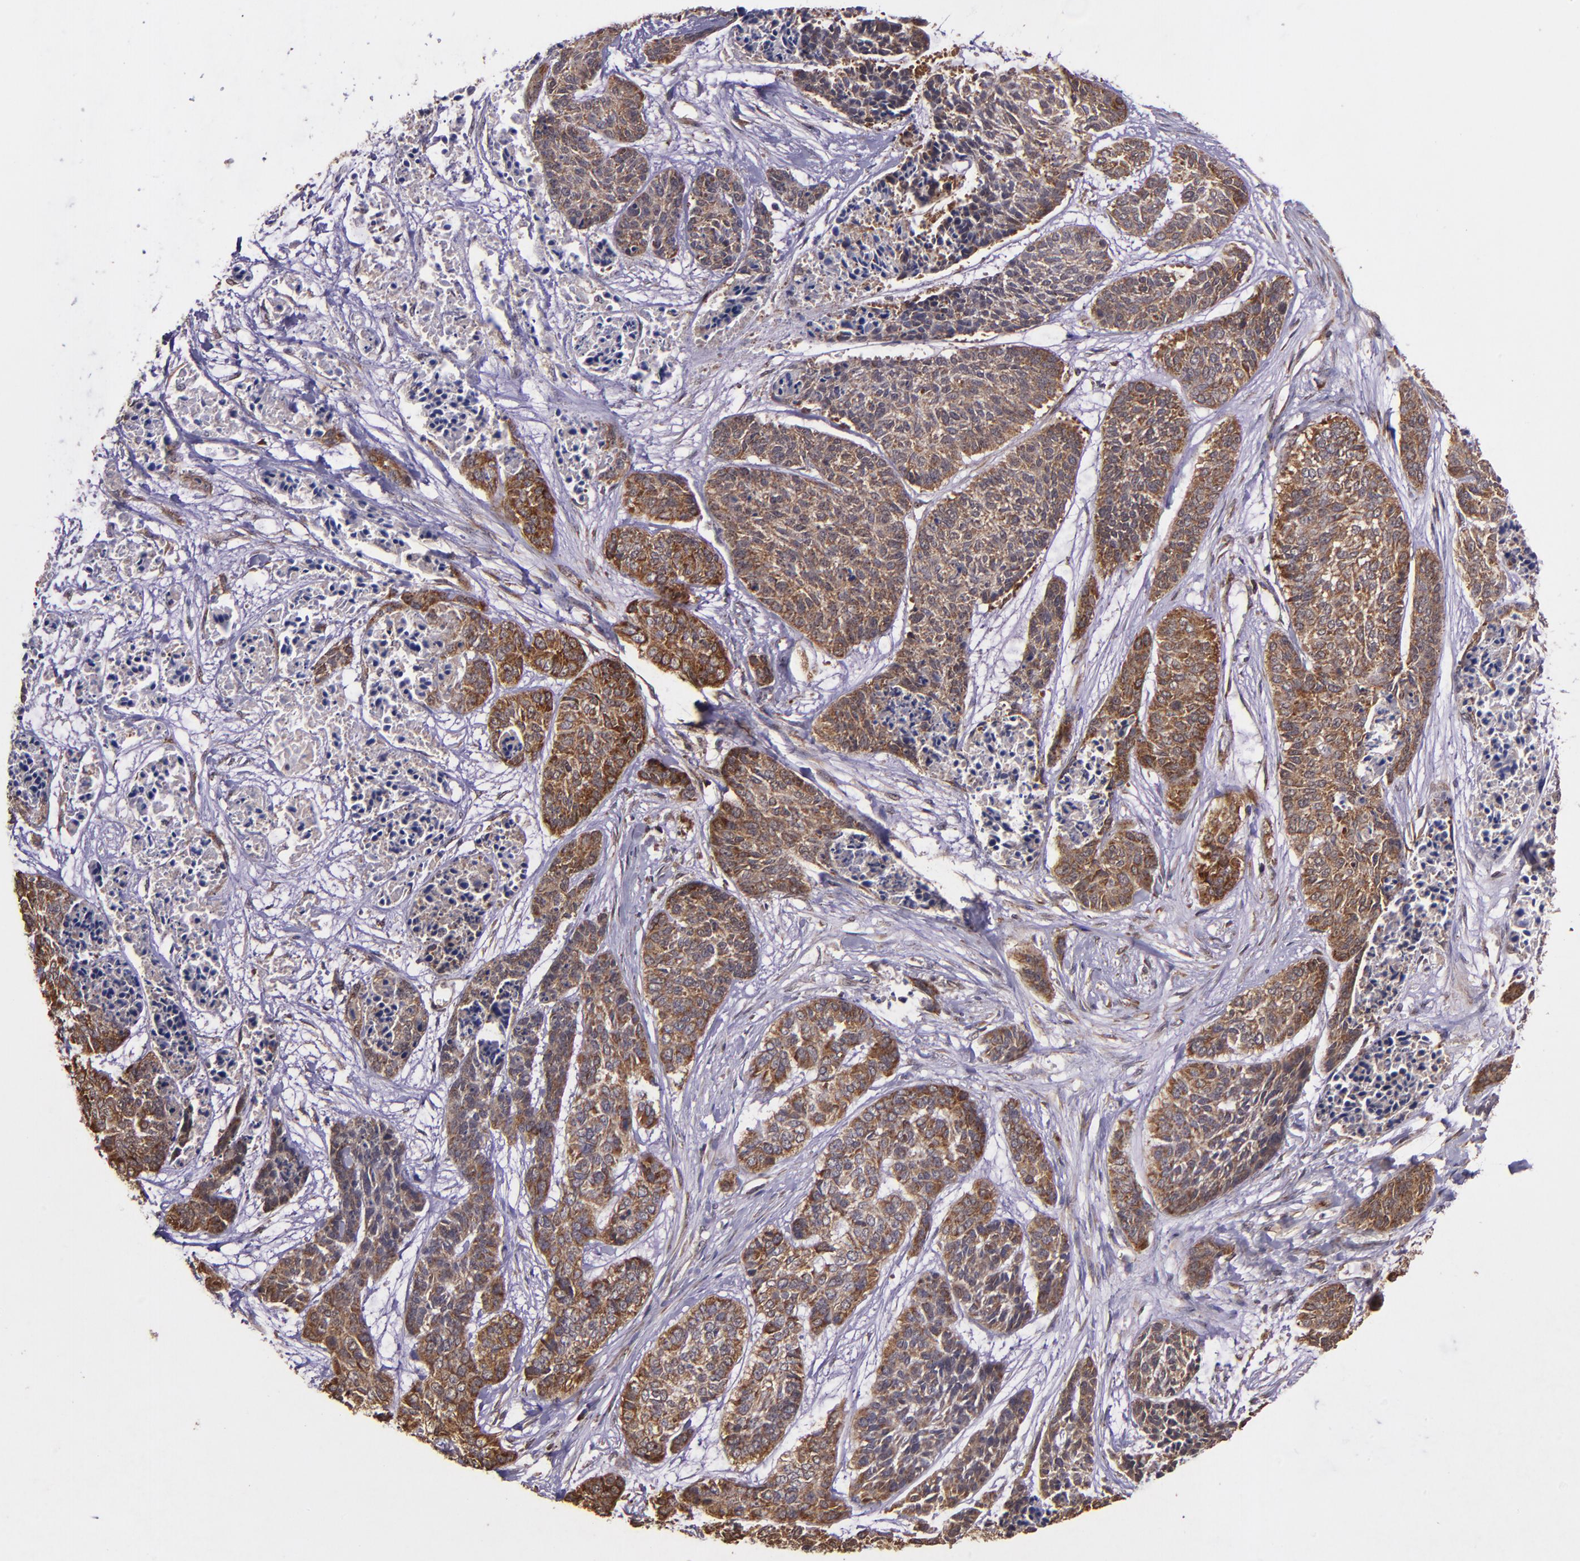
{"staining": {"intensity": "strong", "quantity": ">75%", "location": "cytoplasmic/membranous"}, "tissue": "skin cancer", "cell_type": "Tumor cells", "image_type": "cancer", "snomed": [{"axis": "morphology", "description": "Basal cell carcinoma"}, {"axis": "topography", "description": "Skin"}], "caption": "A photomicrograph showing strong cytoplasmic/membranous positivity in approximately >75% of tumor cells in skin basal cell carcinoma, as visualized by brown immunohistochemical staining.", "gene": "USP51", "patient": {"sex": "female", "age": 64}}